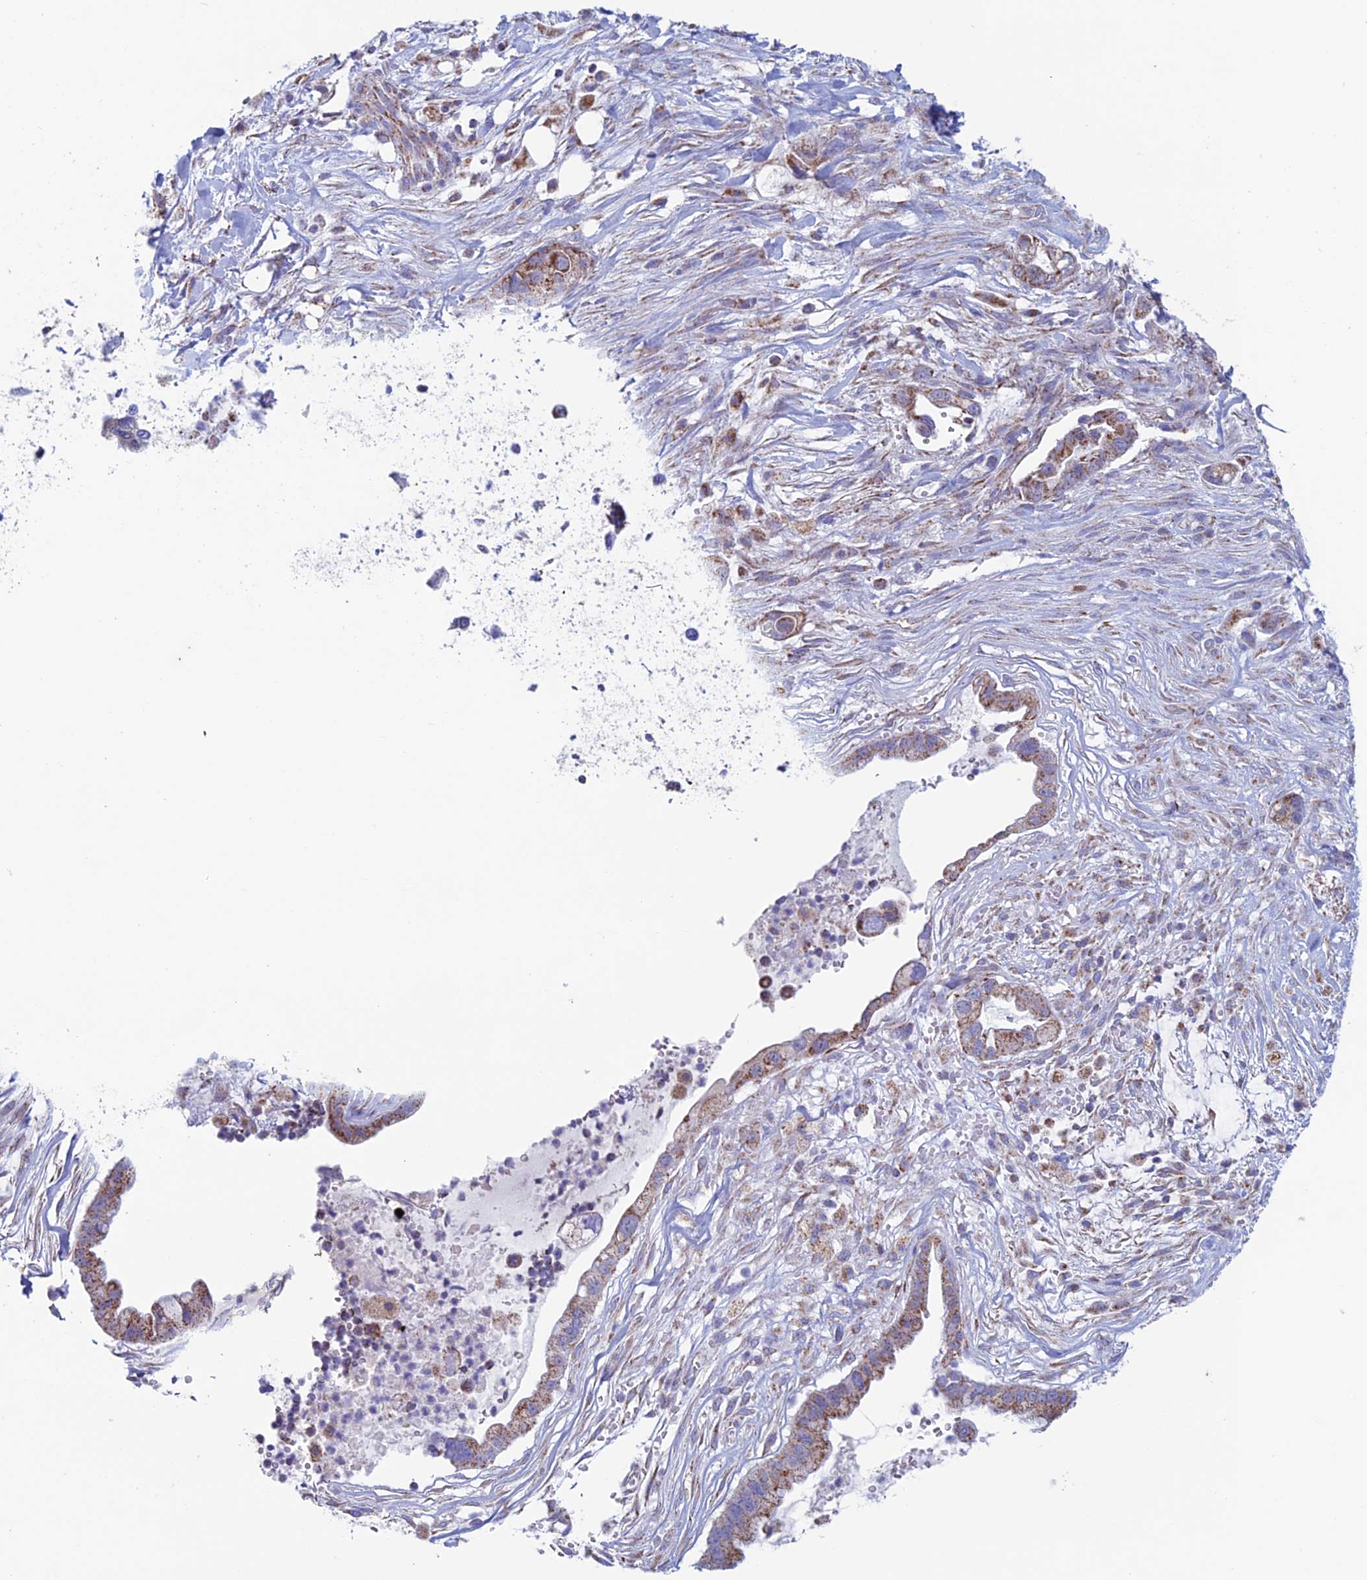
{"staining": {"intensity": "moderate", "quantity": "25%-75%", "location": "cytoplasmic/membranous"}, "tissue": "pancreatic cancer", "cell_type": "Tumor cells", "image_type": "cancer", "snomed": [{"axis": "morphology", "description": "Adenocarcinoma, NOS"}, {"axis": "topography", "description": "Pancreas"}], "caption": "Immunohistochemistry image of neoplastic tissue: human pancreatic cancer stained using IHC displays medium levels of moderate protein expression localized specifically in the cytoplasmic/membranous of tumor cells, appearing as a cytoplasmic/membranous brown color.", "gene": "ZNG1B", "patient": {"sex": "male", "age": 44}}